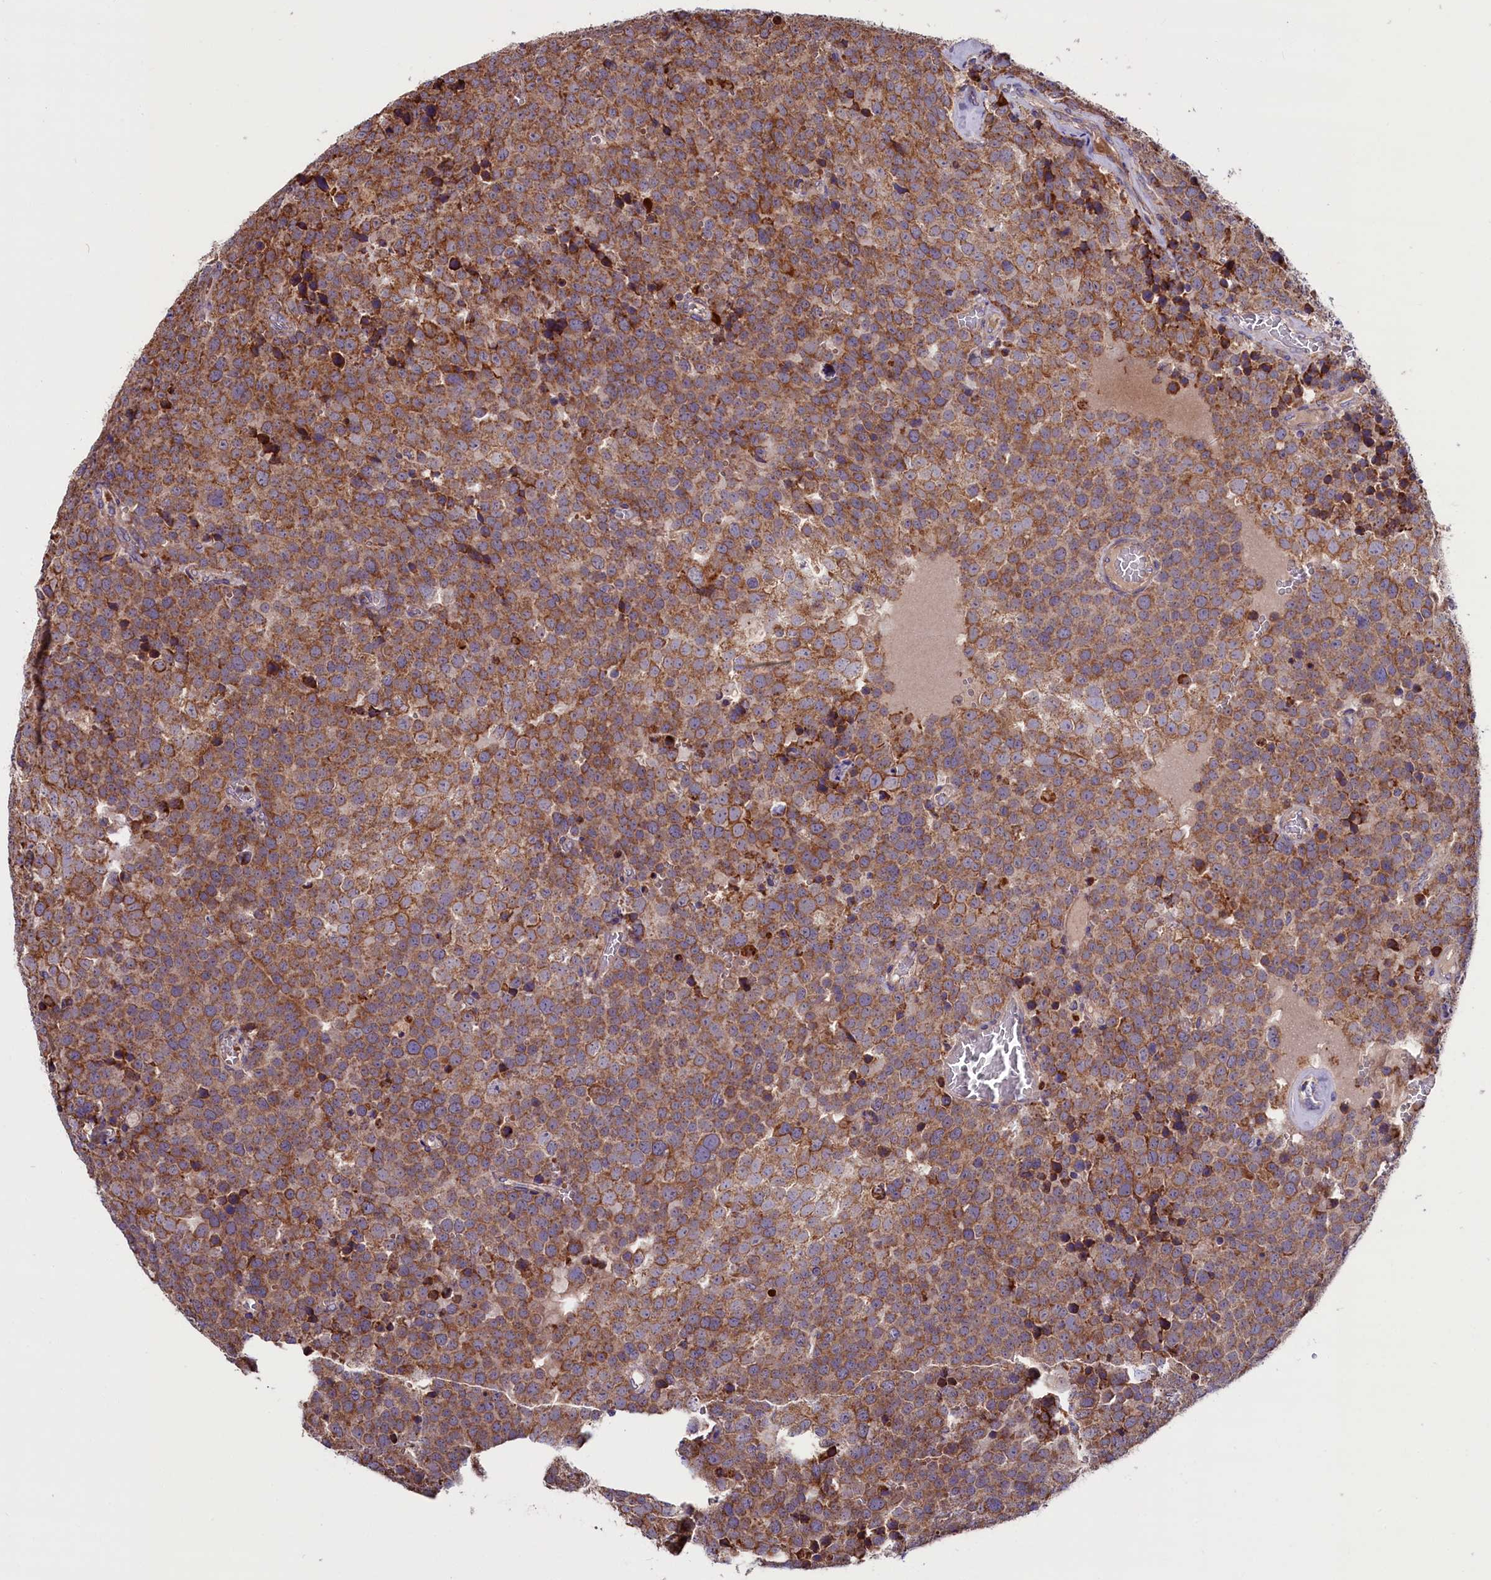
{"staining": {"intensity": "moderate", "quantity": ">75%", "location": "cytoplasmic/membranous"}, "tissue": "testis cancer", "cell_type": "Tumor cells", "image_type": "cancer", "snomed": [{"axis": "morphology", "description": "Seminoma, NOS"}, {"axis": "topography", "description": "Testis"}], "caption": "Moderate cytoplasmic/membranous expression is seen in approximately >75% of tumor cells in testis seminoma.", "gene": "ZSWIM1", "patient": {"sex": "male", "age": 71}}